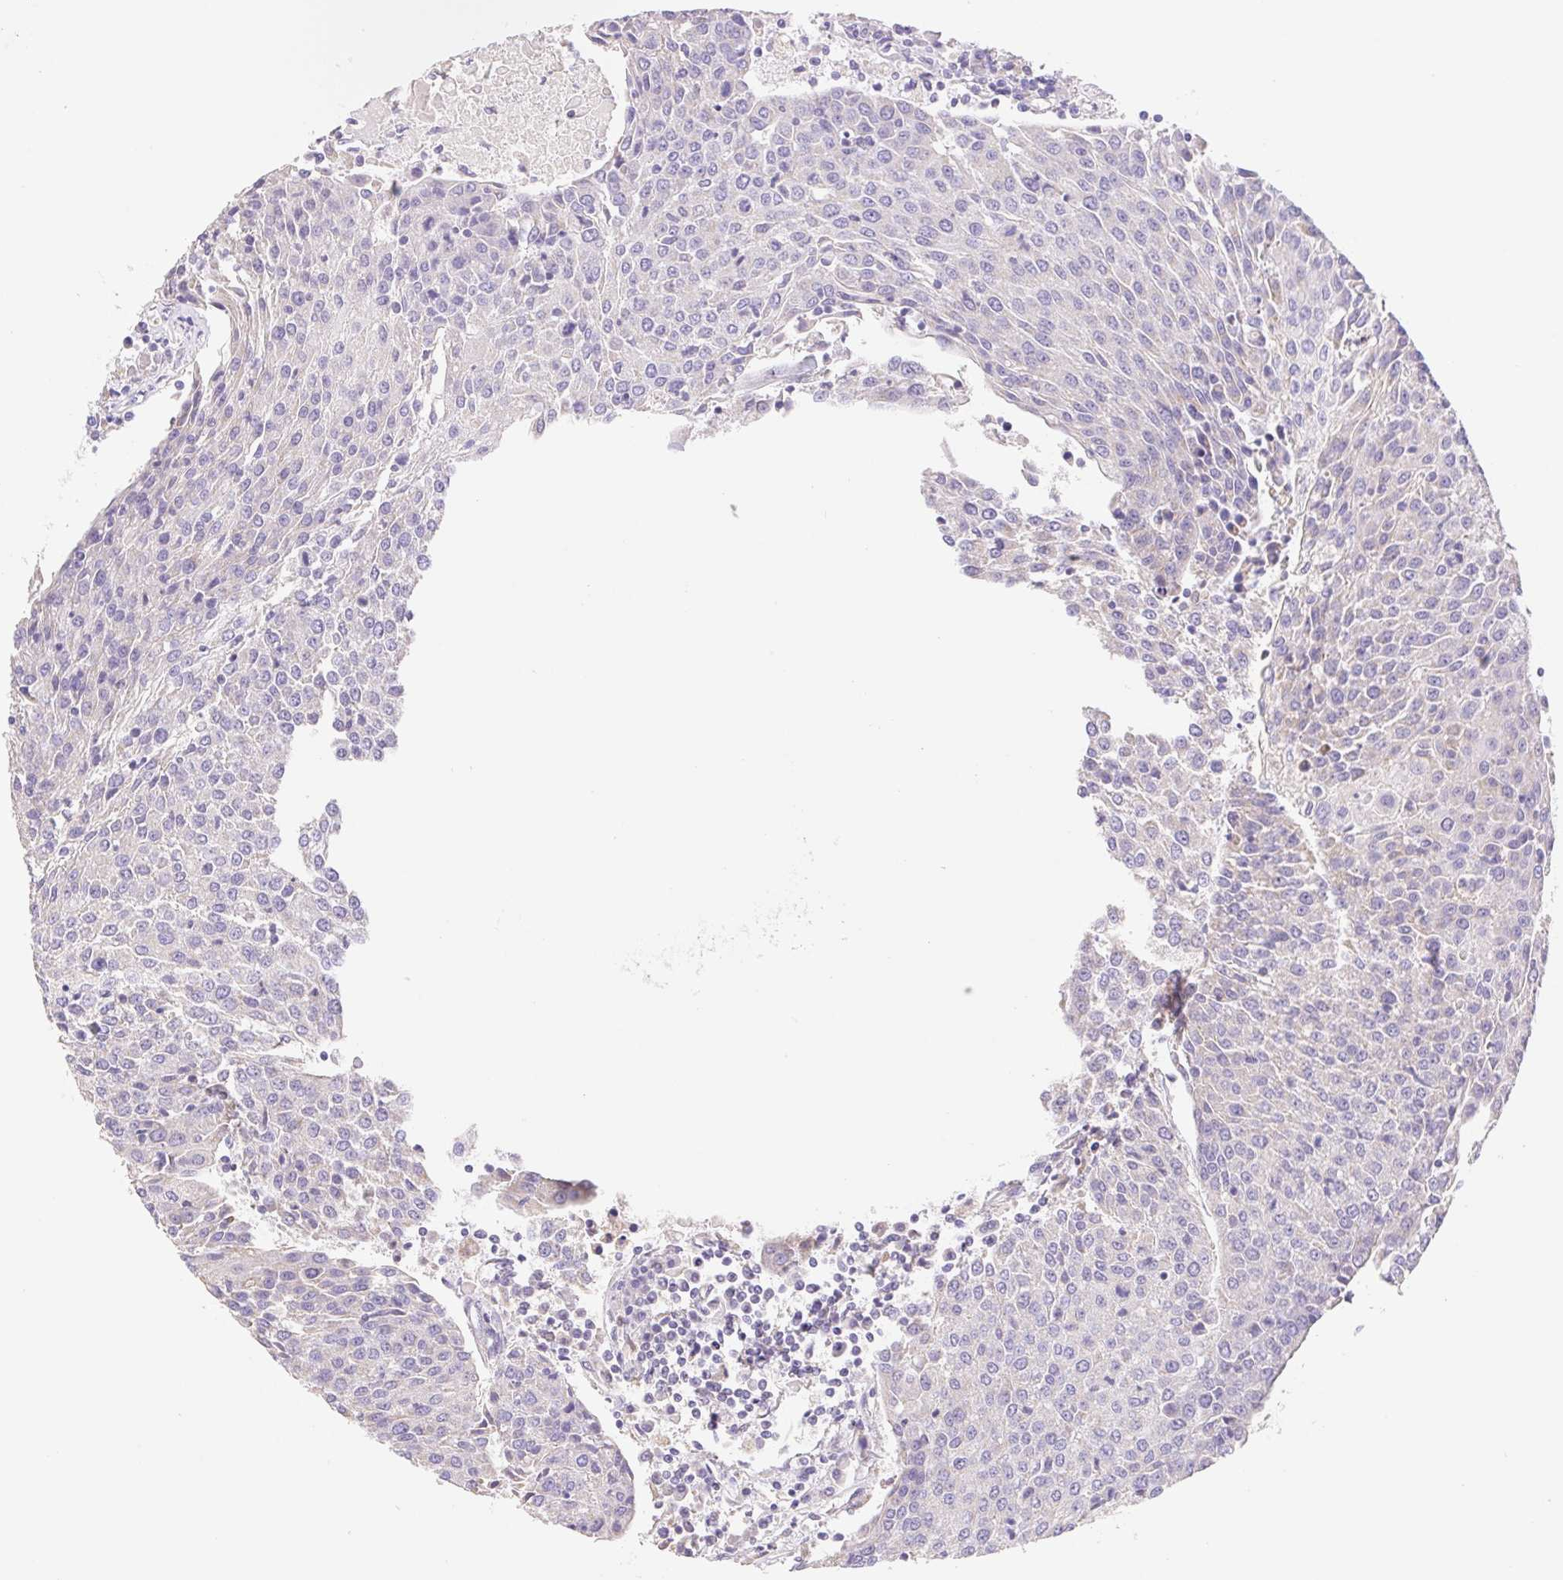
{"staining": {"intensity": "negative", "quantity": "none", "location": "none"}, "tissue": "urothelial cancer", "cell_type": "Tumor cells", "image_type": "cancer", "snomed": [{"axis": "morphology", "description": "Urothelial carcinoma, High grade"}, {"axis": "topography", "description": "Urinary bladder"}], "caption": "An immunohistochemistry photomicrograph of urothelial carcinoma (high-grade) is shown. There is no staining in tumor cells of urothelial carcinoma (high-grade).", "gene": "FKBP6", "patient": {"sex": "female", "age": 85}}